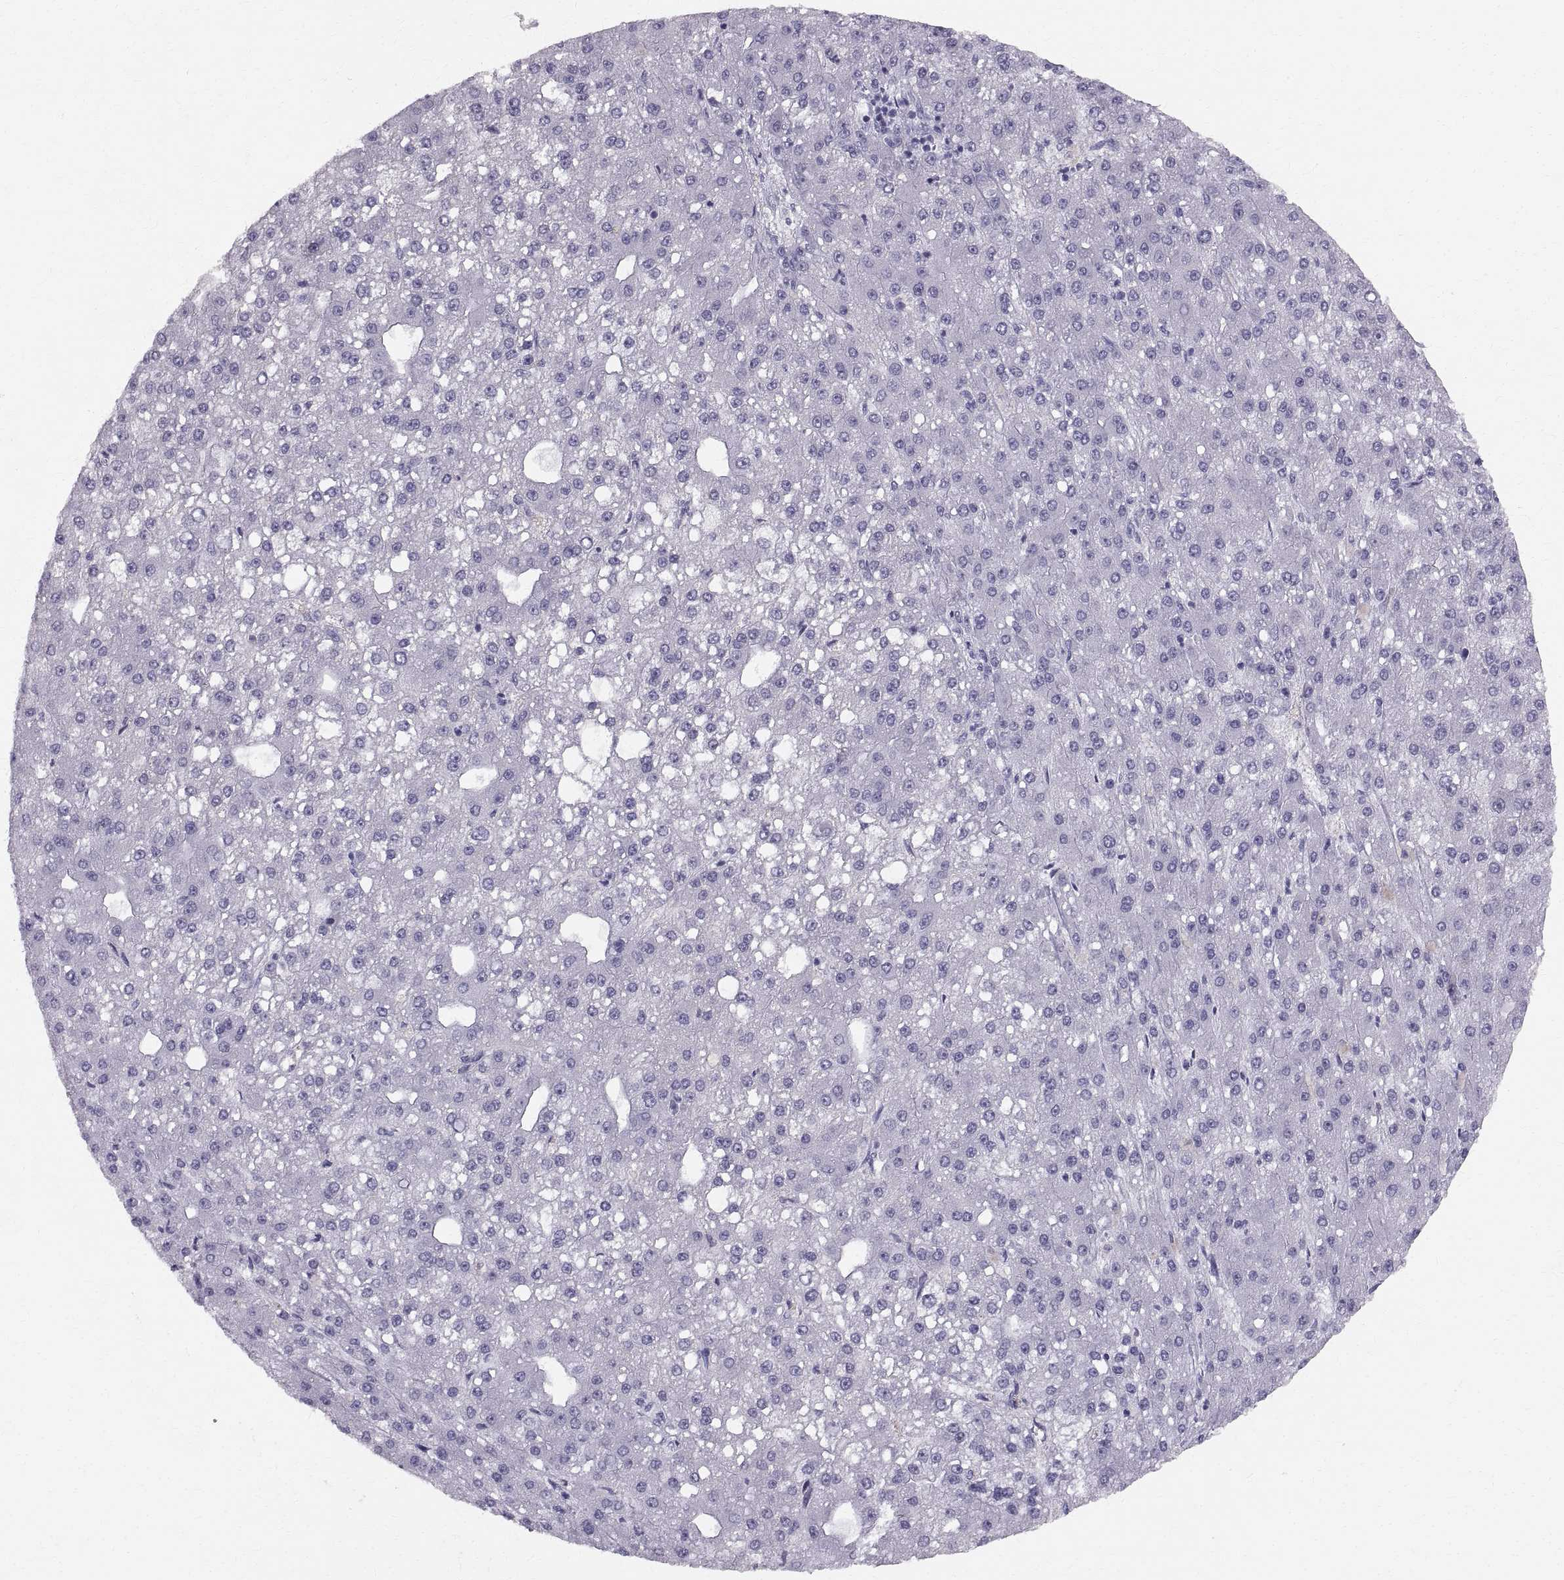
{"staining": {"intensity": "negative", "quantity": "none", "location": "none"}, "tissue": "liver cancer", "cell_type": "Tumor cells", "image_type": "cancer", "snomed": [{"axis": "morphology", "description": "Carcinoma, Hepatocellular, NOS"}, {"axis": "topography", "description": "Liver"}], "caption": "Hepatocellular carcinoma (liver) stained for a protein using immunohistochemistry (IHC) exhibits no expression tumor cells.", "gene": "SLC22A6", "patient": {"sex": "male", "age": 67}}